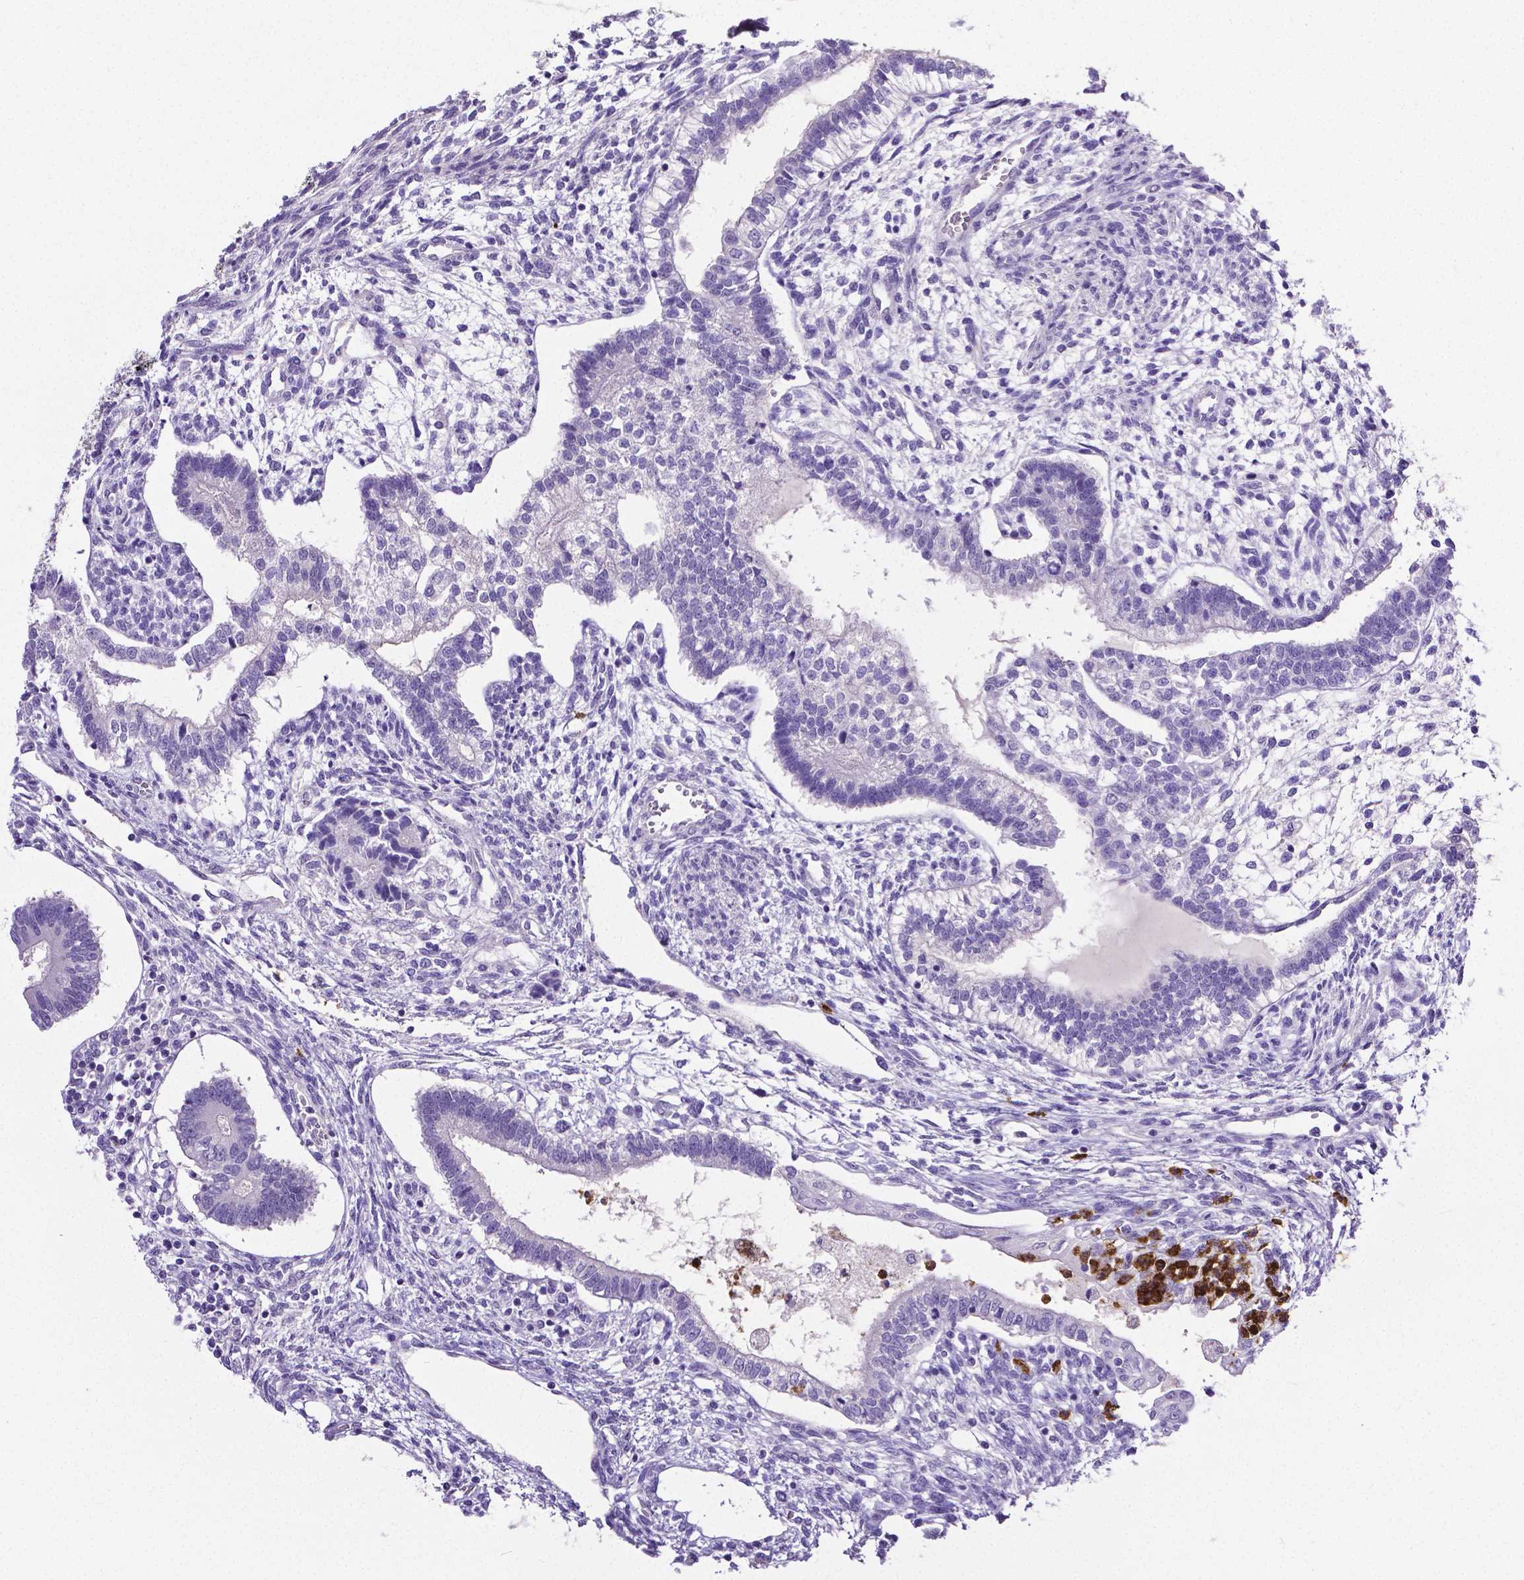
{"staining": {"intensity": "negative", "quantity": "none", "location": "none"}, "tissue": "testis cancer", "cell_type": "Tumor cells", "image_type": "cancer", "snomed": [{"axis": "morphology", "description": "Carcinoma, Embryonal, NOS"}, {"axis": "topography", "description": "Testis"}], "caption": "Immunohistochemical staining of testis embryonal carcinoma reveals no significant staining in tumor cells.", "gene": "MMP9", "patient": {"sex": "male", "age": 37}}